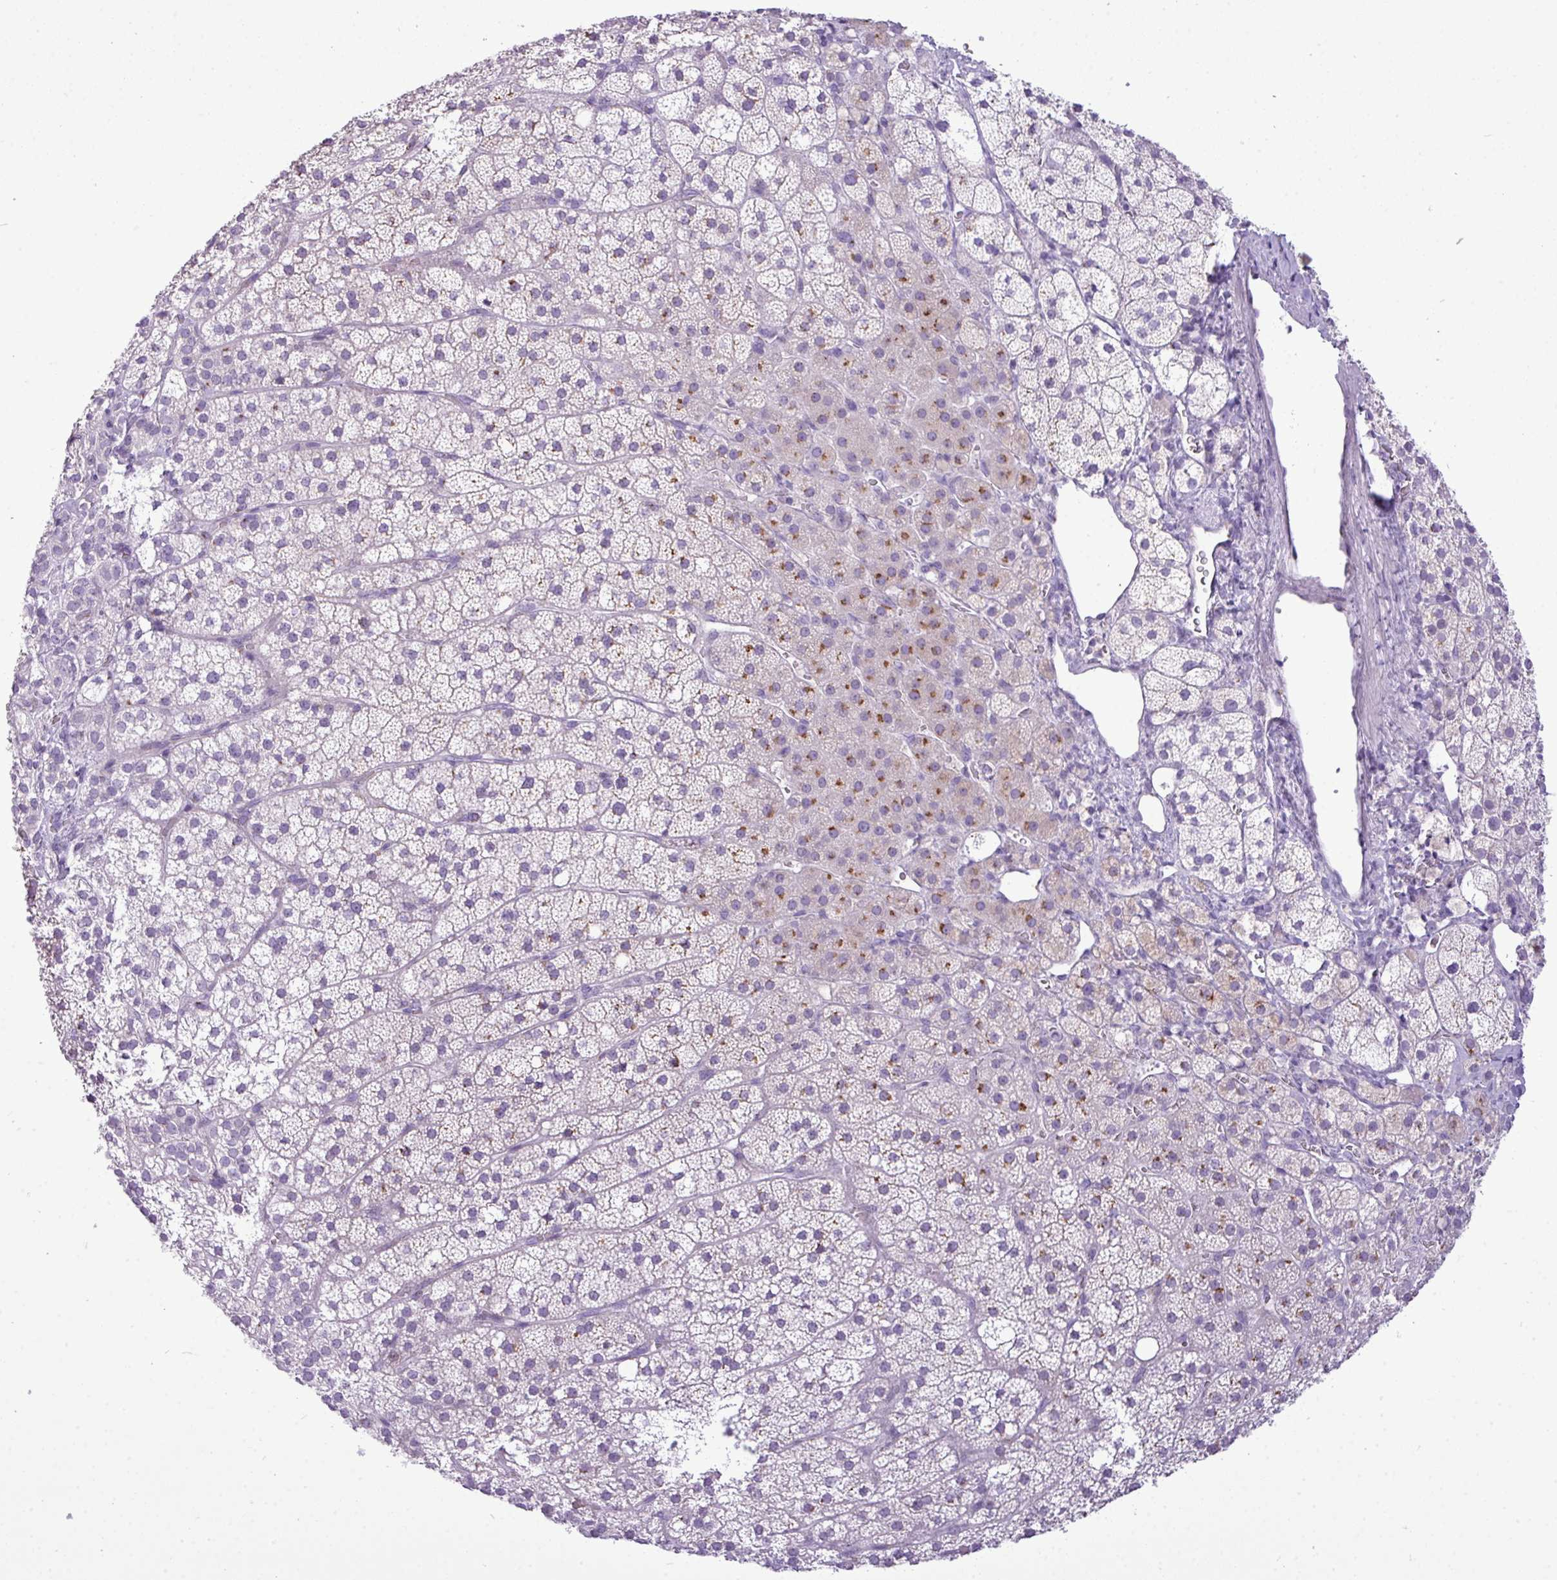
{"staining": {"intensity": "moderate", "quantity": "<25%", "location": "cytoplasmic/membranous"}, "tissue": "adrenal gland", "cell_type": "Glandular cells", "image_type": "normal", "snomed": [{"axis": "morphology", "description": "Normal tissue, NOS"}, {"axis": "topography", "description": "Adrenal gland"}], "caption": "IHC micrograph of unremarkable adrenal gland: adrenal gland stained using immunohistochemistry (IHC) demonstrates low levels of moderate protein expression localized specifically in the cytoplasmic/membranous of glandular cells, appearing as a cytoplasmic/membranous brown color.", "gene": "FAM43A", "patient": {"sex": "male", "age": 53}}